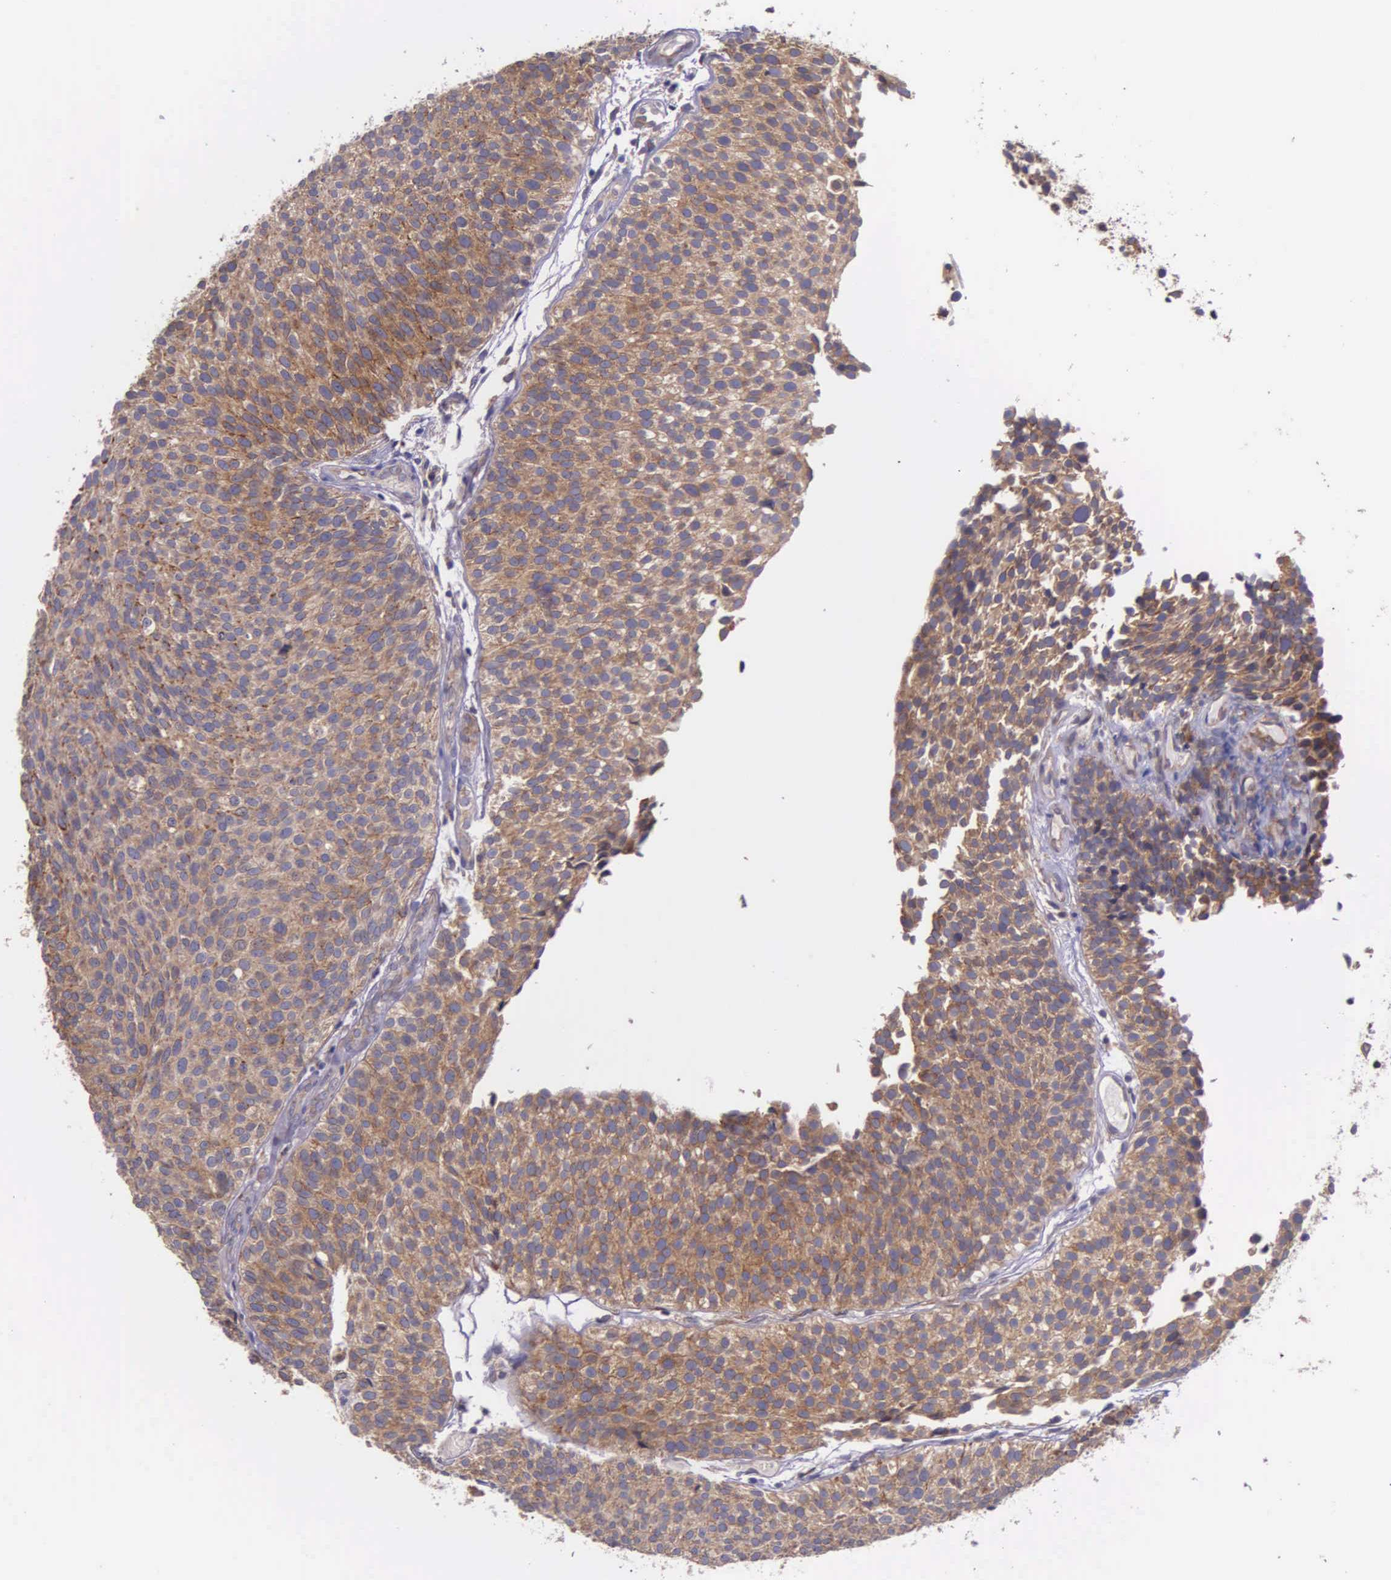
{"staining": {"intensity": "moderate", "quantity": ">75%", "location": "cytoplasmic/membranous"}, "tissue": "urothelial cancer", "cell_type": "Tumor cells", "image_type": "cancer", "snomed": [{"axis": "morphology", "description": "Urothelial carcinoma, Low grade"}, {"axis": "topography", "description": "Urinary bladder"}], "caption": "Urothelial cancer stained with immunohistochemistry displays moderate cytoplasmic/membranous positivity in approximately >75% of tumor cells.", "gene": "NSDHL", "patient": {"sex": "male", "age": 85}}